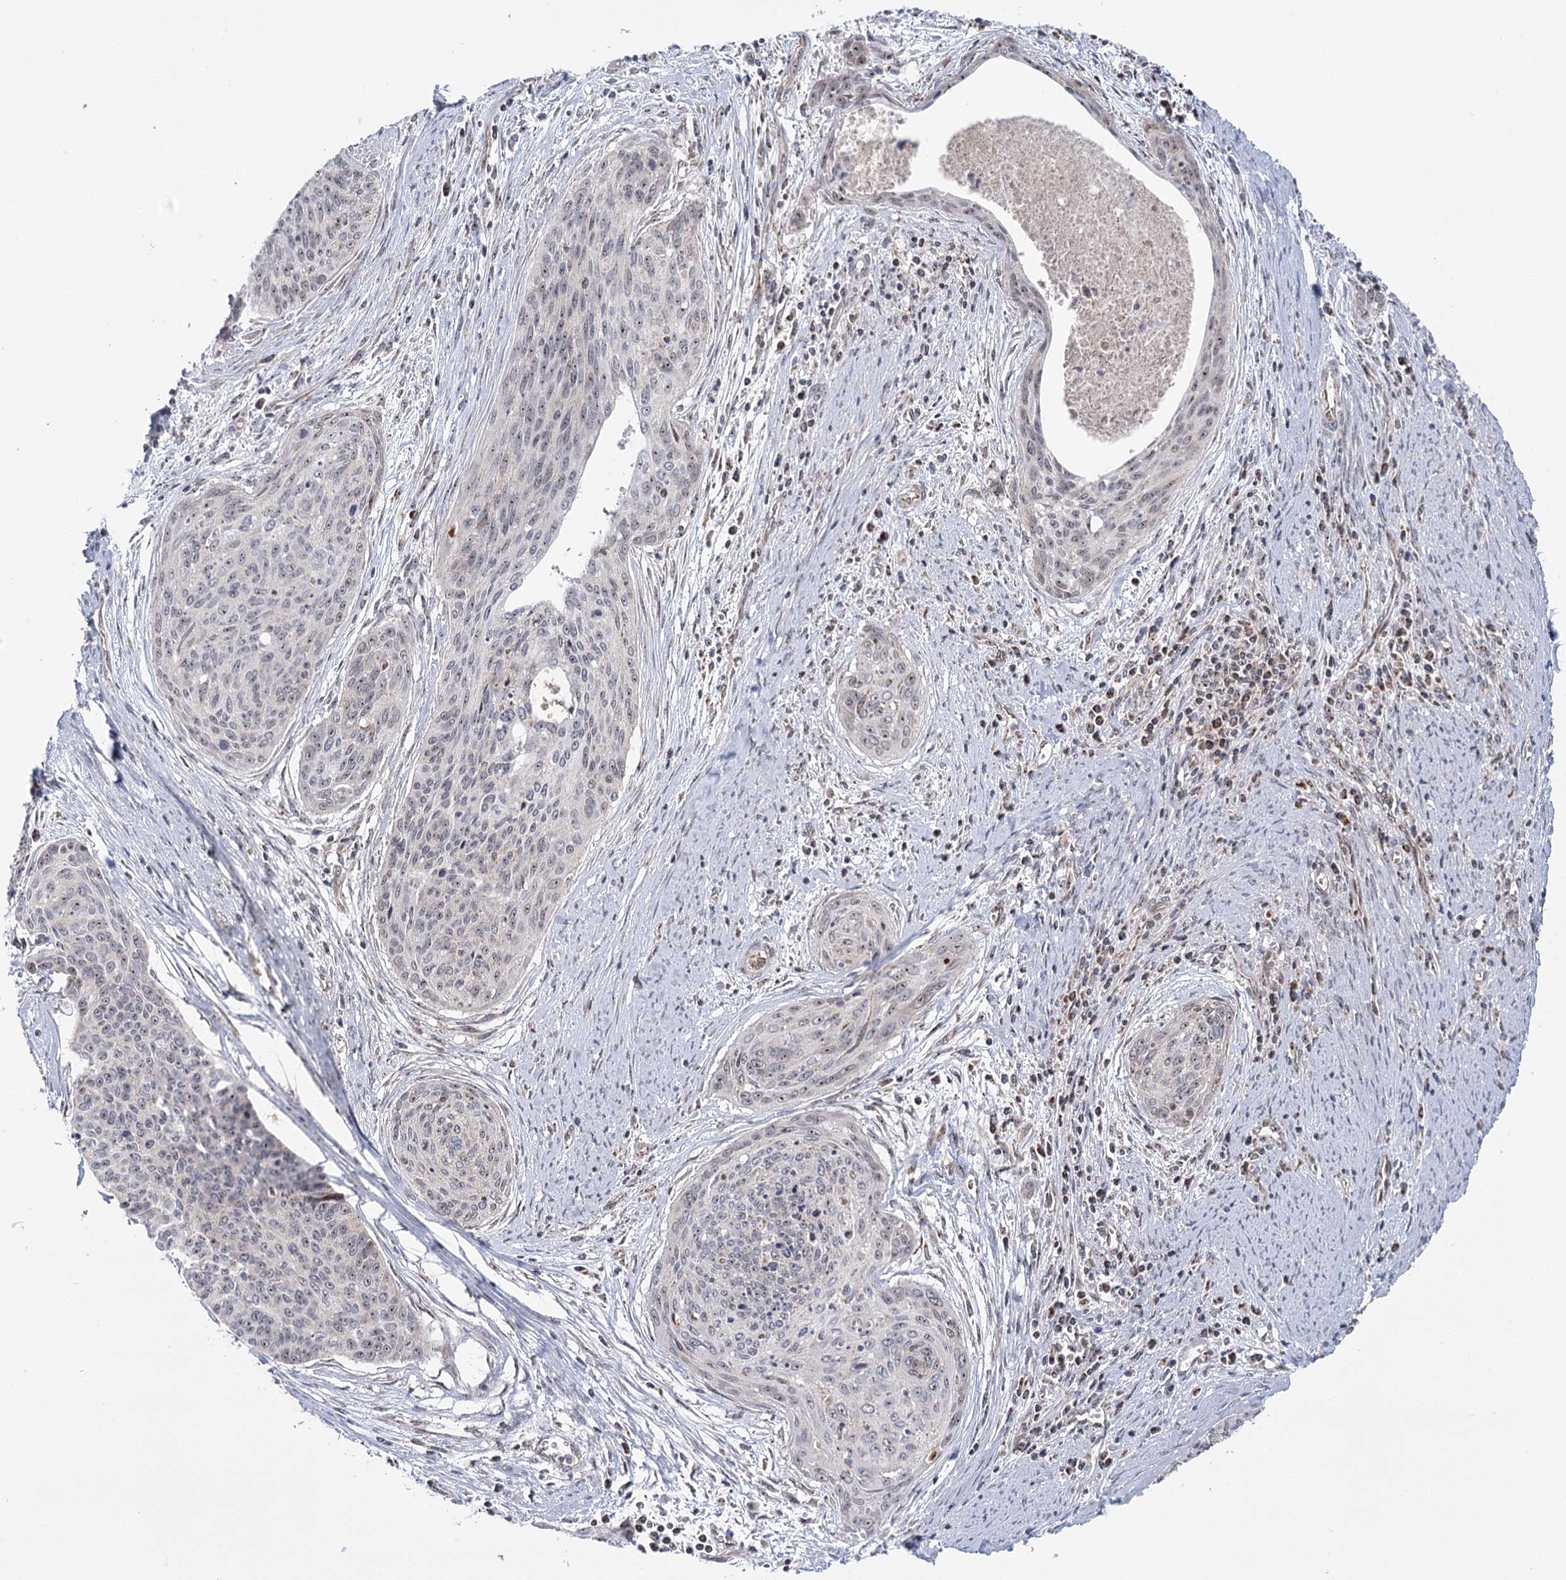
{"staining": {"intensity": "weak", "quantity": "25%-75%", "location": "nuclear"}, "tissue": "cervical cancer", "cell_type": "Tumor cells", "image_type": "cancer", "snomed": [{"axis": "morphology", "description": "Squamous cell carcinoma, NOS"}, {"axis": "topography", "description": "Cervix"}], "caption": "The histopathology image reveals staining of cervical cancer, revealing weak nuclear protein expression (brown color) within tumor cells. (IHC, brightfield microscopy, high magnification).", "gene": "STEEP1", "patient": {"sex": "female", "age": 55}}